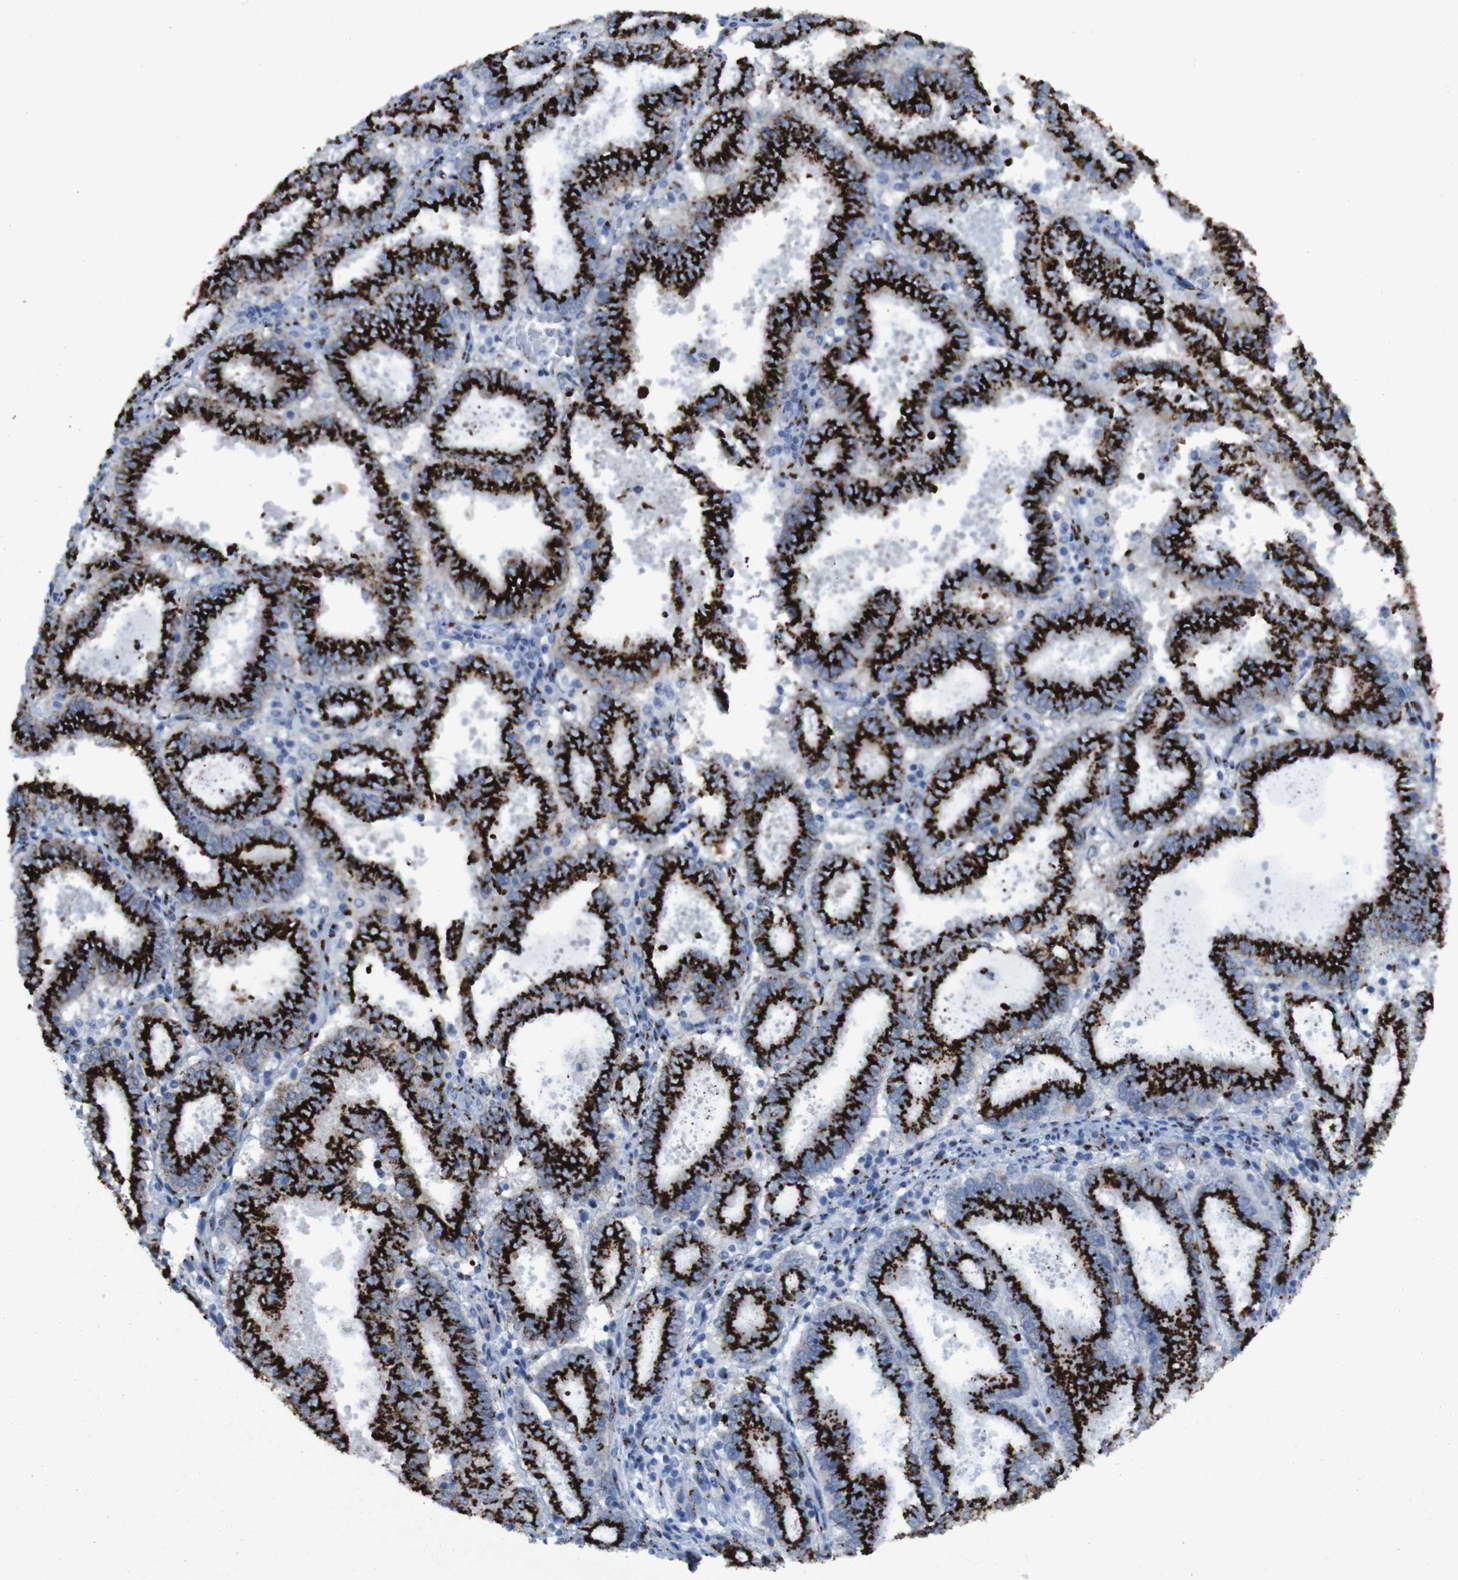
{"staining": {"intensity": "strong", "quantity": ">75%", "location": "cytoplasmic/membranous"}, "tissue": "endometrial cancer", "cell_type": "Tumor cells", "image_type": "cancer", "snomed": [{"axis": "morphology", "description": "Adenocarcinoma, NOS"}, {"axis": "topography", "description": "Uterus"}], "caption": "There is high levels of strong cytoplasmic/membranous staining in tumor cells of endometrial cancer, as demonstrated by immunohistochemical staining (brown color).", "gene": "GOLM1", "patient": {"sex": "female", "age": 83}}